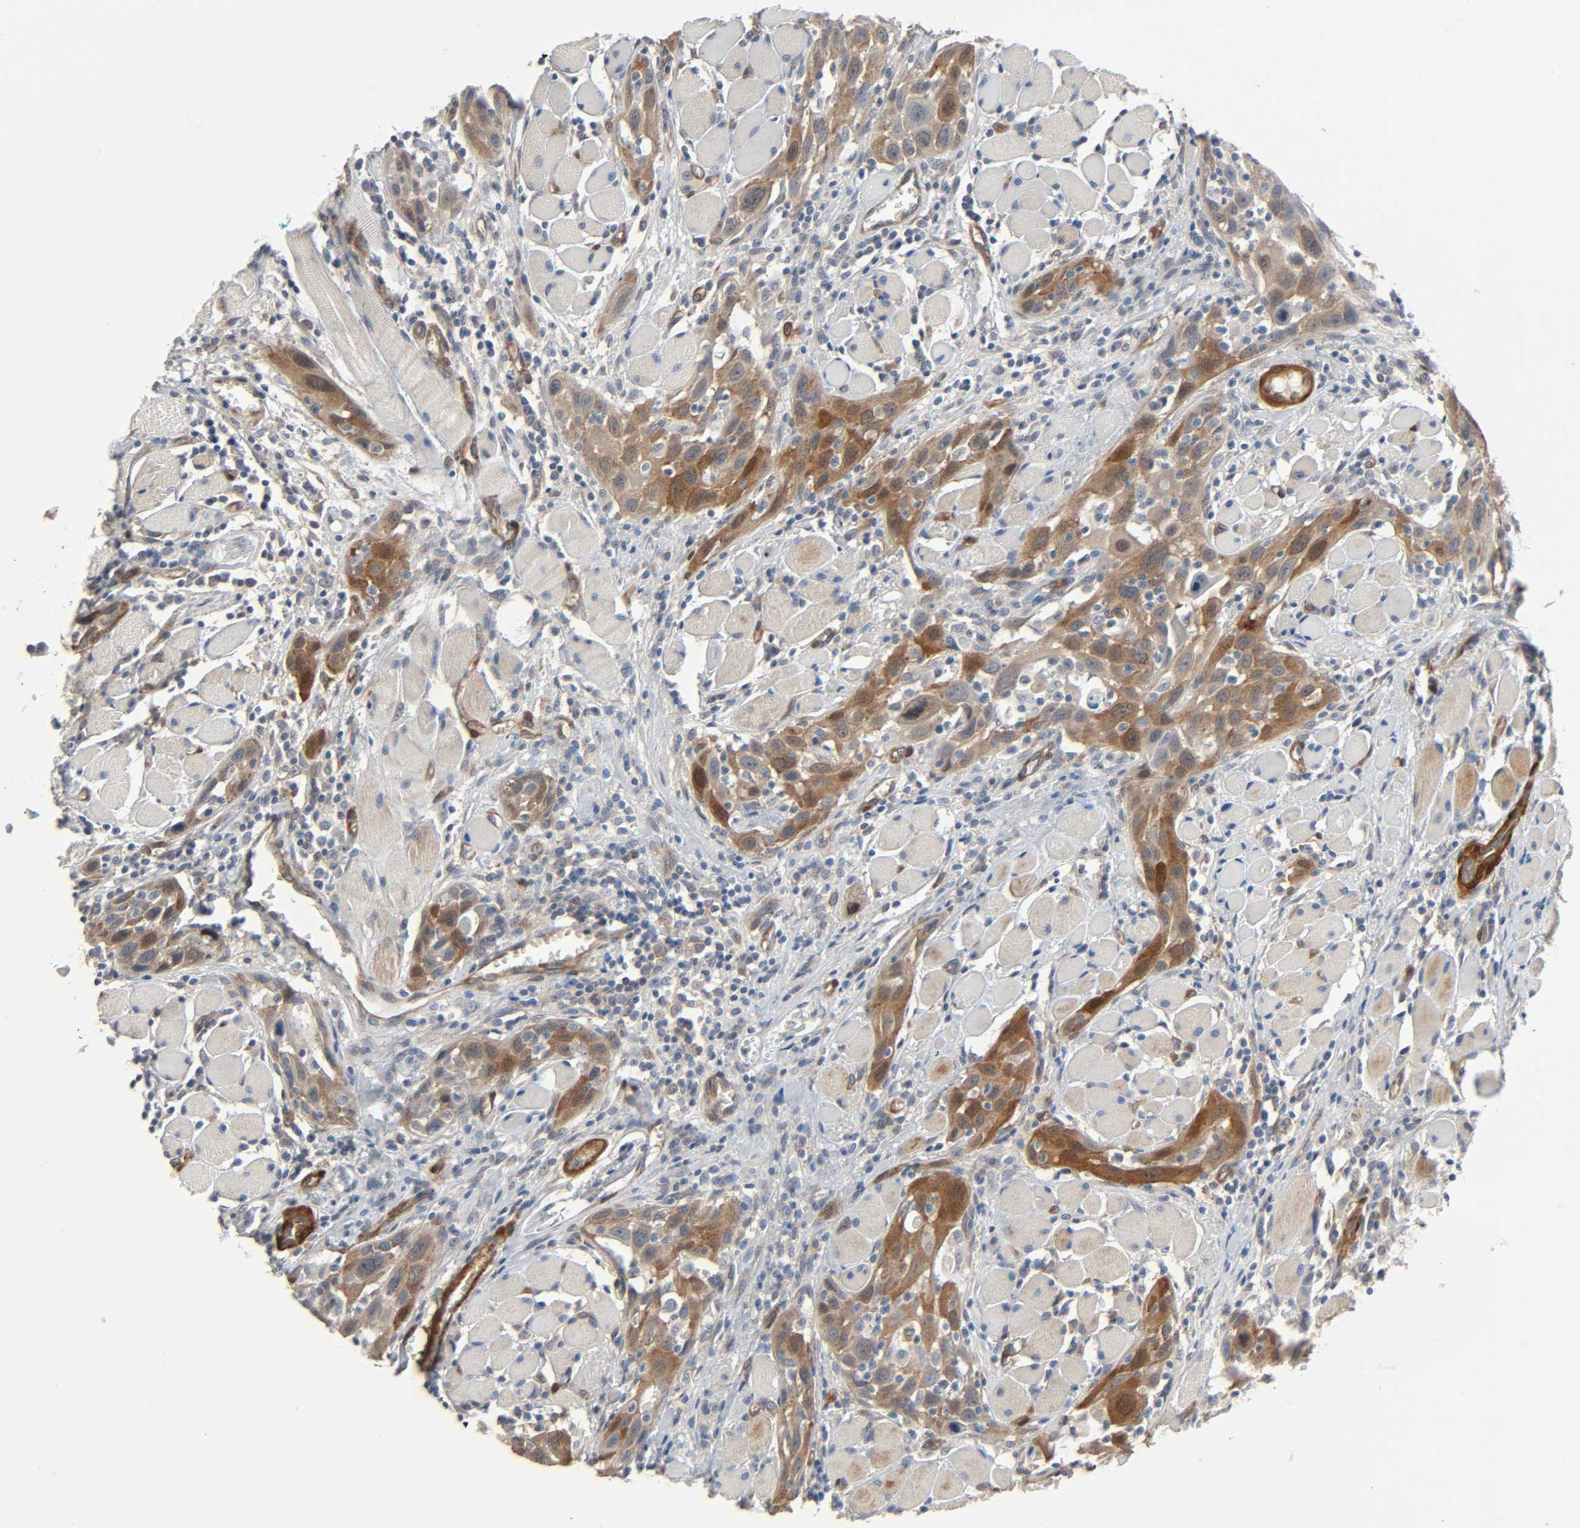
{"staining": {"intensity": "moderate", "quantity": ">75%", "location": "cytoplasmic/membranous"}, "tissue": "head and neck cancer", "cell_type": "Tumor cells", "image_type": "cancer", "snomed": [{"axis": "morphology", "description": "Squamous cell carcinoma, NOS"}, {"axis": "topography", "description": "Oral tissue"}, {"axis": "topography", "description": "Head-Neck"}], "caption": "Immunohistochemistry photomicrograph of neoplastic tissue: human head and neck squamous cell carcinoma stained using IHC exhibits medium levels of moderate protein expression localized specifically in the cytoplasmic/membranous of tumor cells, appearing as a cytoplasmic/membranous brown color.", "gene": "PTK2", "patient": {"sex": "female", "age": 50}}